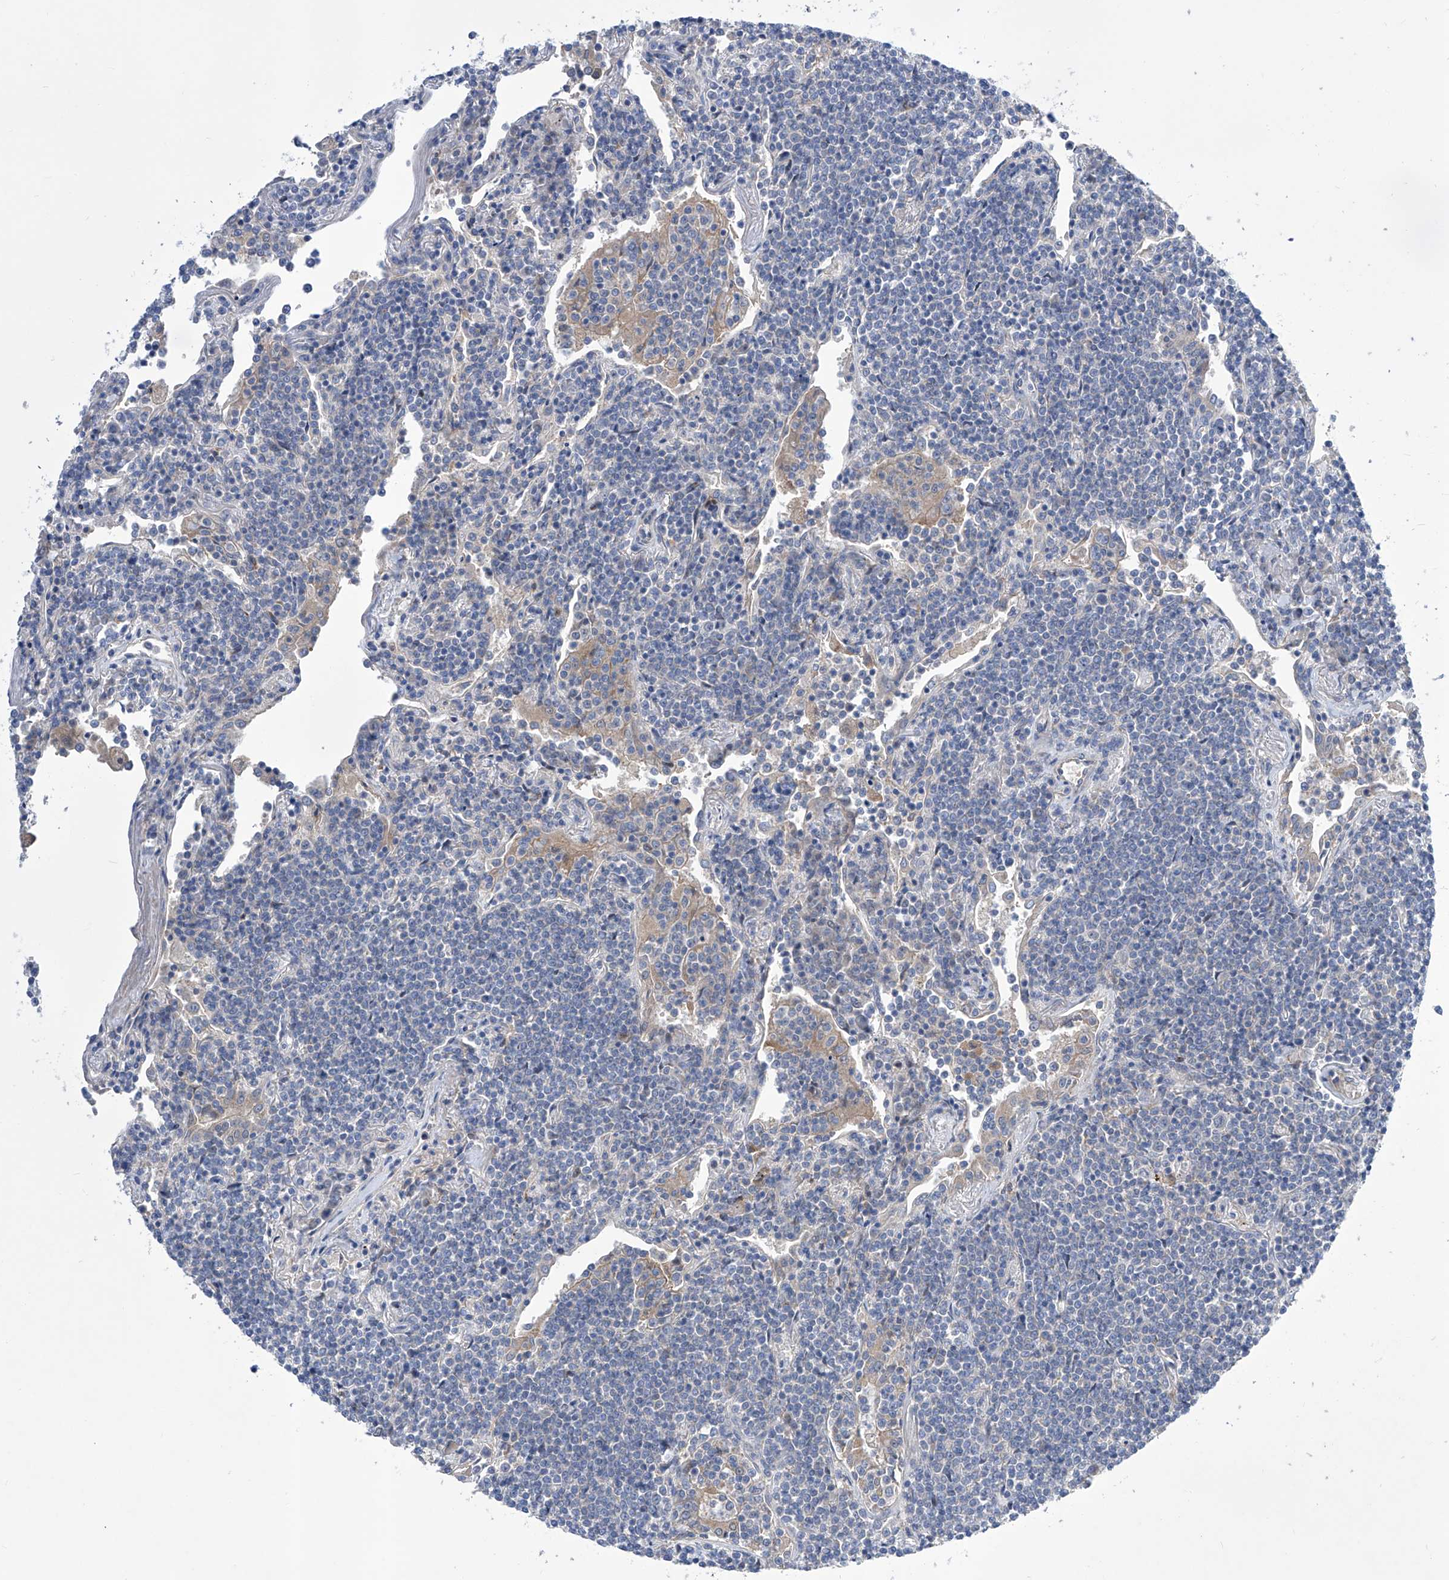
{"staining": {"intensity": "negative", "quantity": "none", "location": "none"}, "tissue": "lymphoma", "cell_type": "Tumor cells", "image_type": "cancer", "snomed": [{"axis": "morphology", "description": "Malignant lymphoma, non-Hodgkin's type, Low grade"}, {"axis": "topography", "description": "Lung"}], "caption": "Protein analysis of malignant lymphoma, non-Hodgkin's type (low-grade) displays no significant positivity in tumor cells. The staining is performed using DAB brown chromogen with nuclei counter-stained in using hematoxylin.", "gene": "SRBD1", "patient": {"sex": "female", "age": 71}}